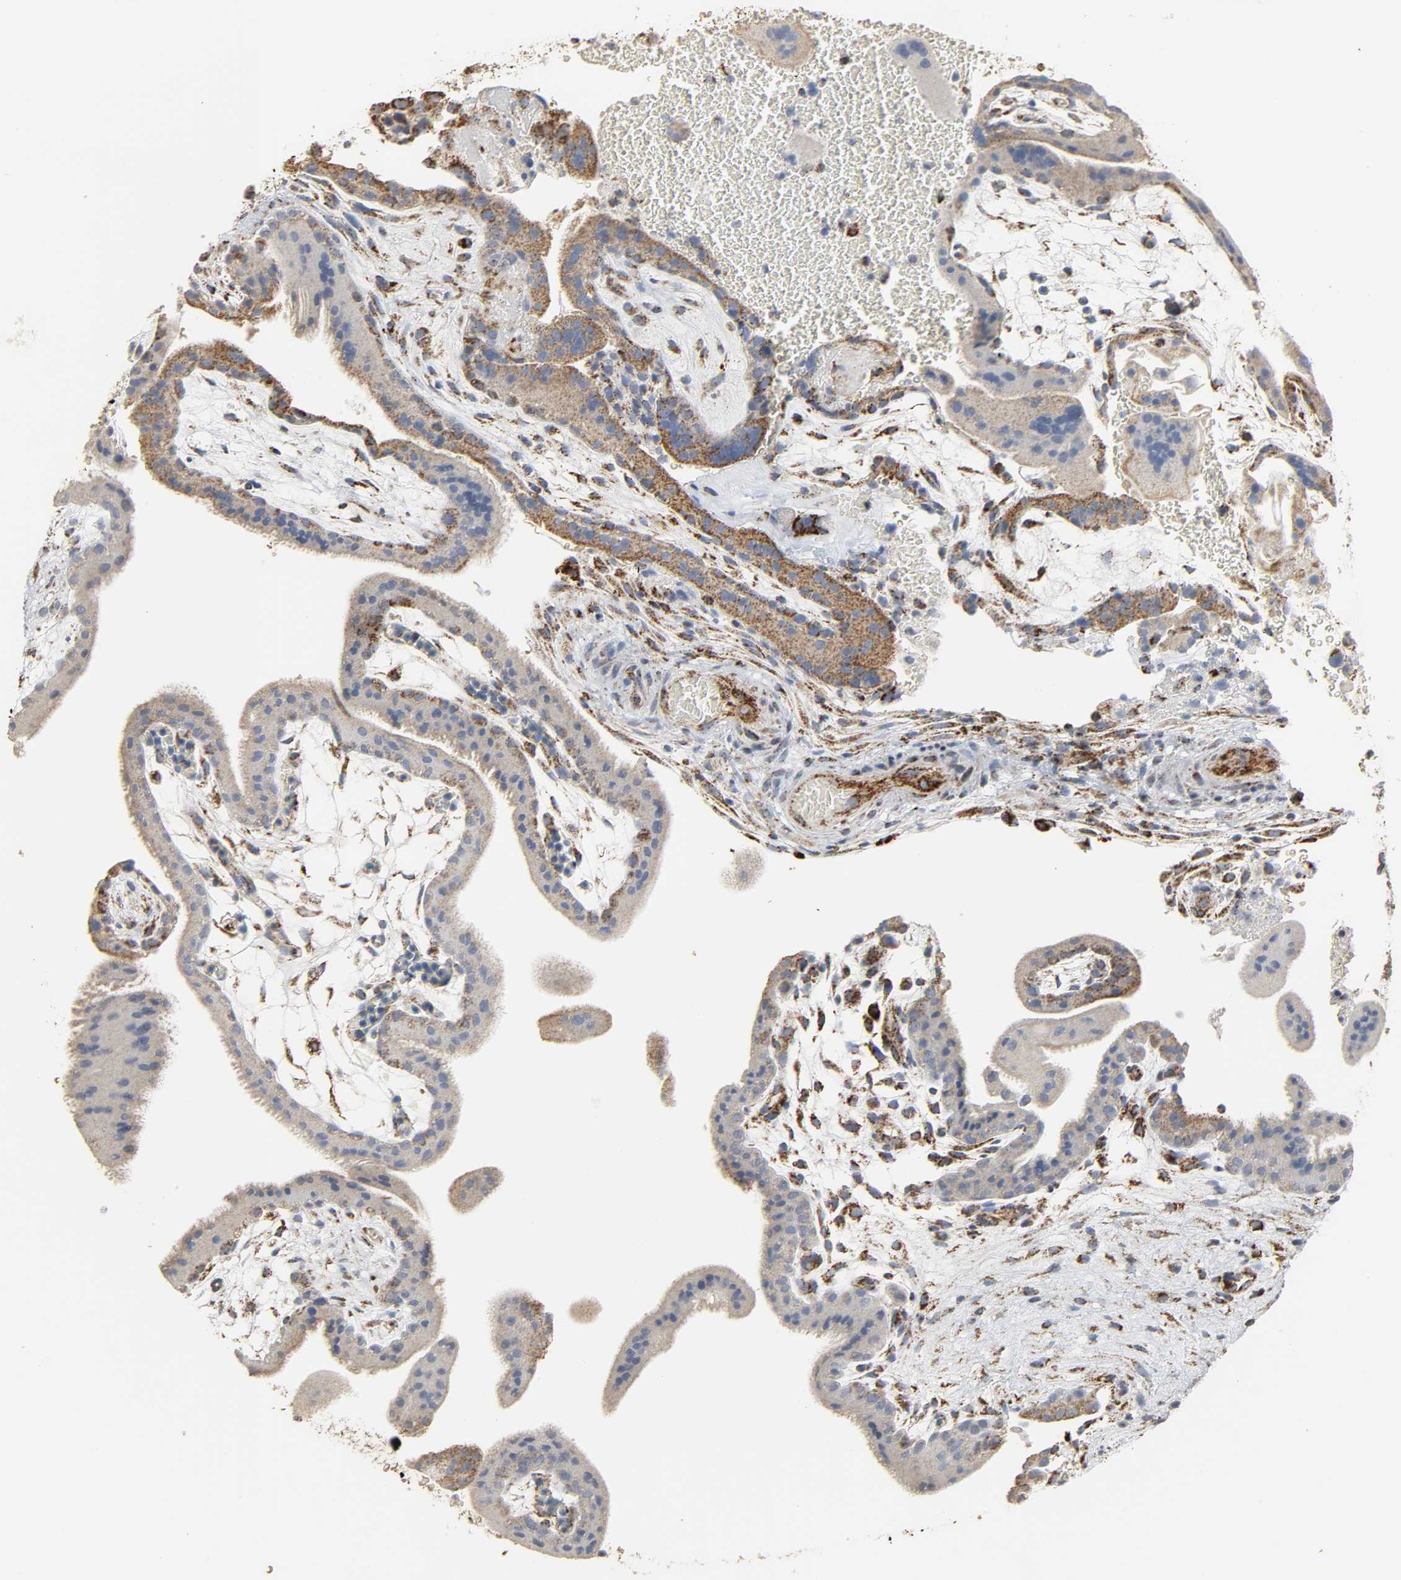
{"staining": {"intensity": "moderate", "quantity": "25%-75%", "location": "cytoplasmic/membranous"}, "tissue": "placenta", "cell_type": "Trophoblastic cells", "image_type": "normal", "snomed": [{"axis": "morphology", "description": "Normal tissue, NOS"}, {"axis": "topography", "description": "Placenta"}], "caption": "IHC of normal human placenta displays medium levels of moderate cytoplasmic/membranous positivity in about 25%-75% of trophoblastic cells. The staining was performed using DAB (3,3'-diaminobenzidine), with brown indicating positive protein expression. Nuclei are stained blue with hematoxylin.", "gene": "ACAT1", "patient": {"sex": "female", "age": 19}}